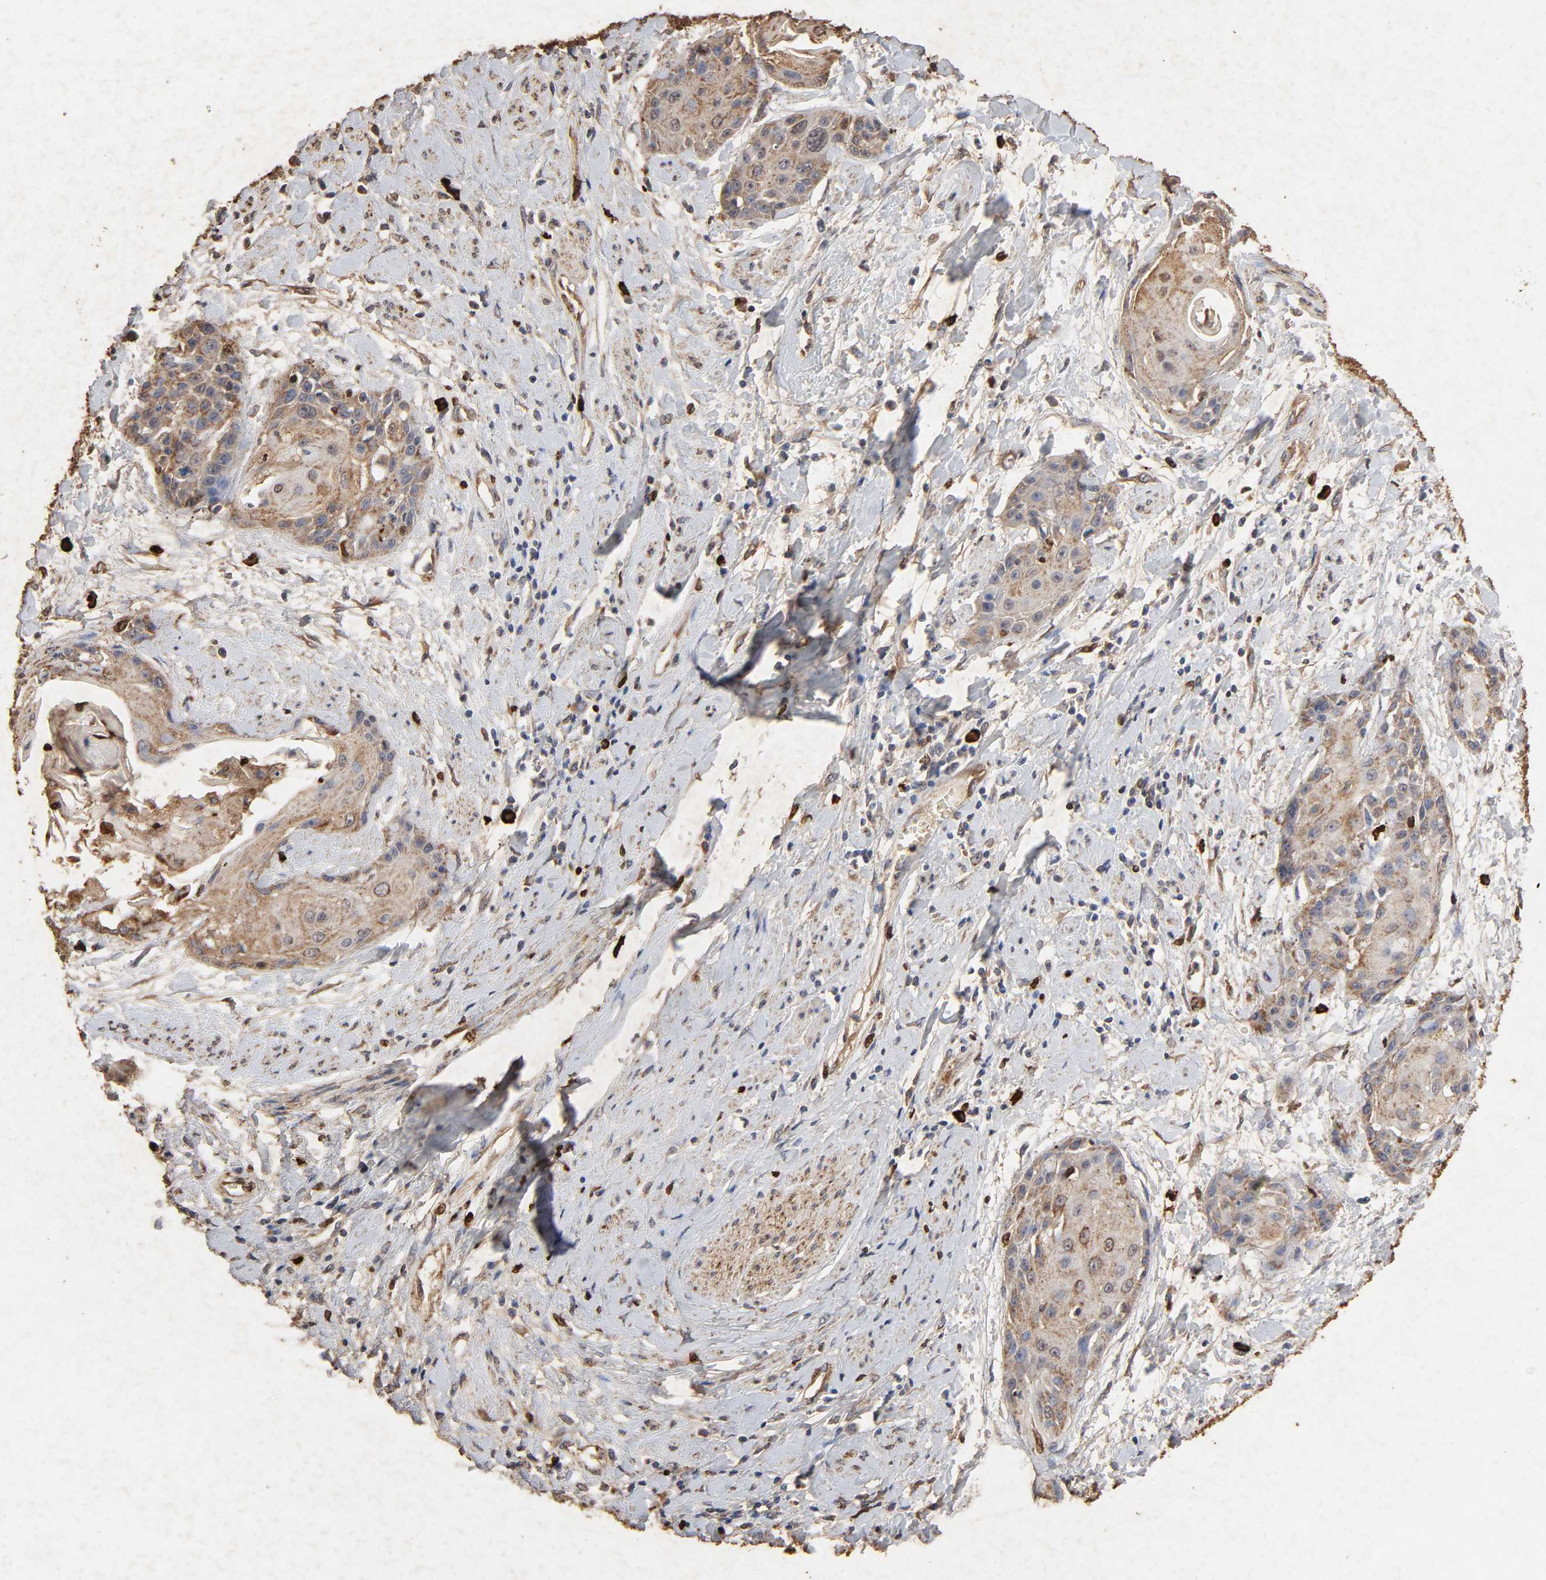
{"staining": {"intensity": "moderate", "quantity": ">75%", "location": "cytoplasmic/membranous"}, "tissue": "cervical cancer", "cell_type": "Tumor cells", "image_type": "cancer", "snomed": [{"axis": "morphology", "description": "Squamous cell carcinoma, NOS"}, {"axis": "topography", "description": "Cervix"}], "caption": "This micrograph displays cervical cancer stained with immunohistochemistry to label a protein in brown. The cytoplasmic/membranous of tumor cells show moderate positivity for the protein. Nuclei are counter-stained blue.", "gene": "CYCS", "patient": {"sex": "female", "age": 57}}